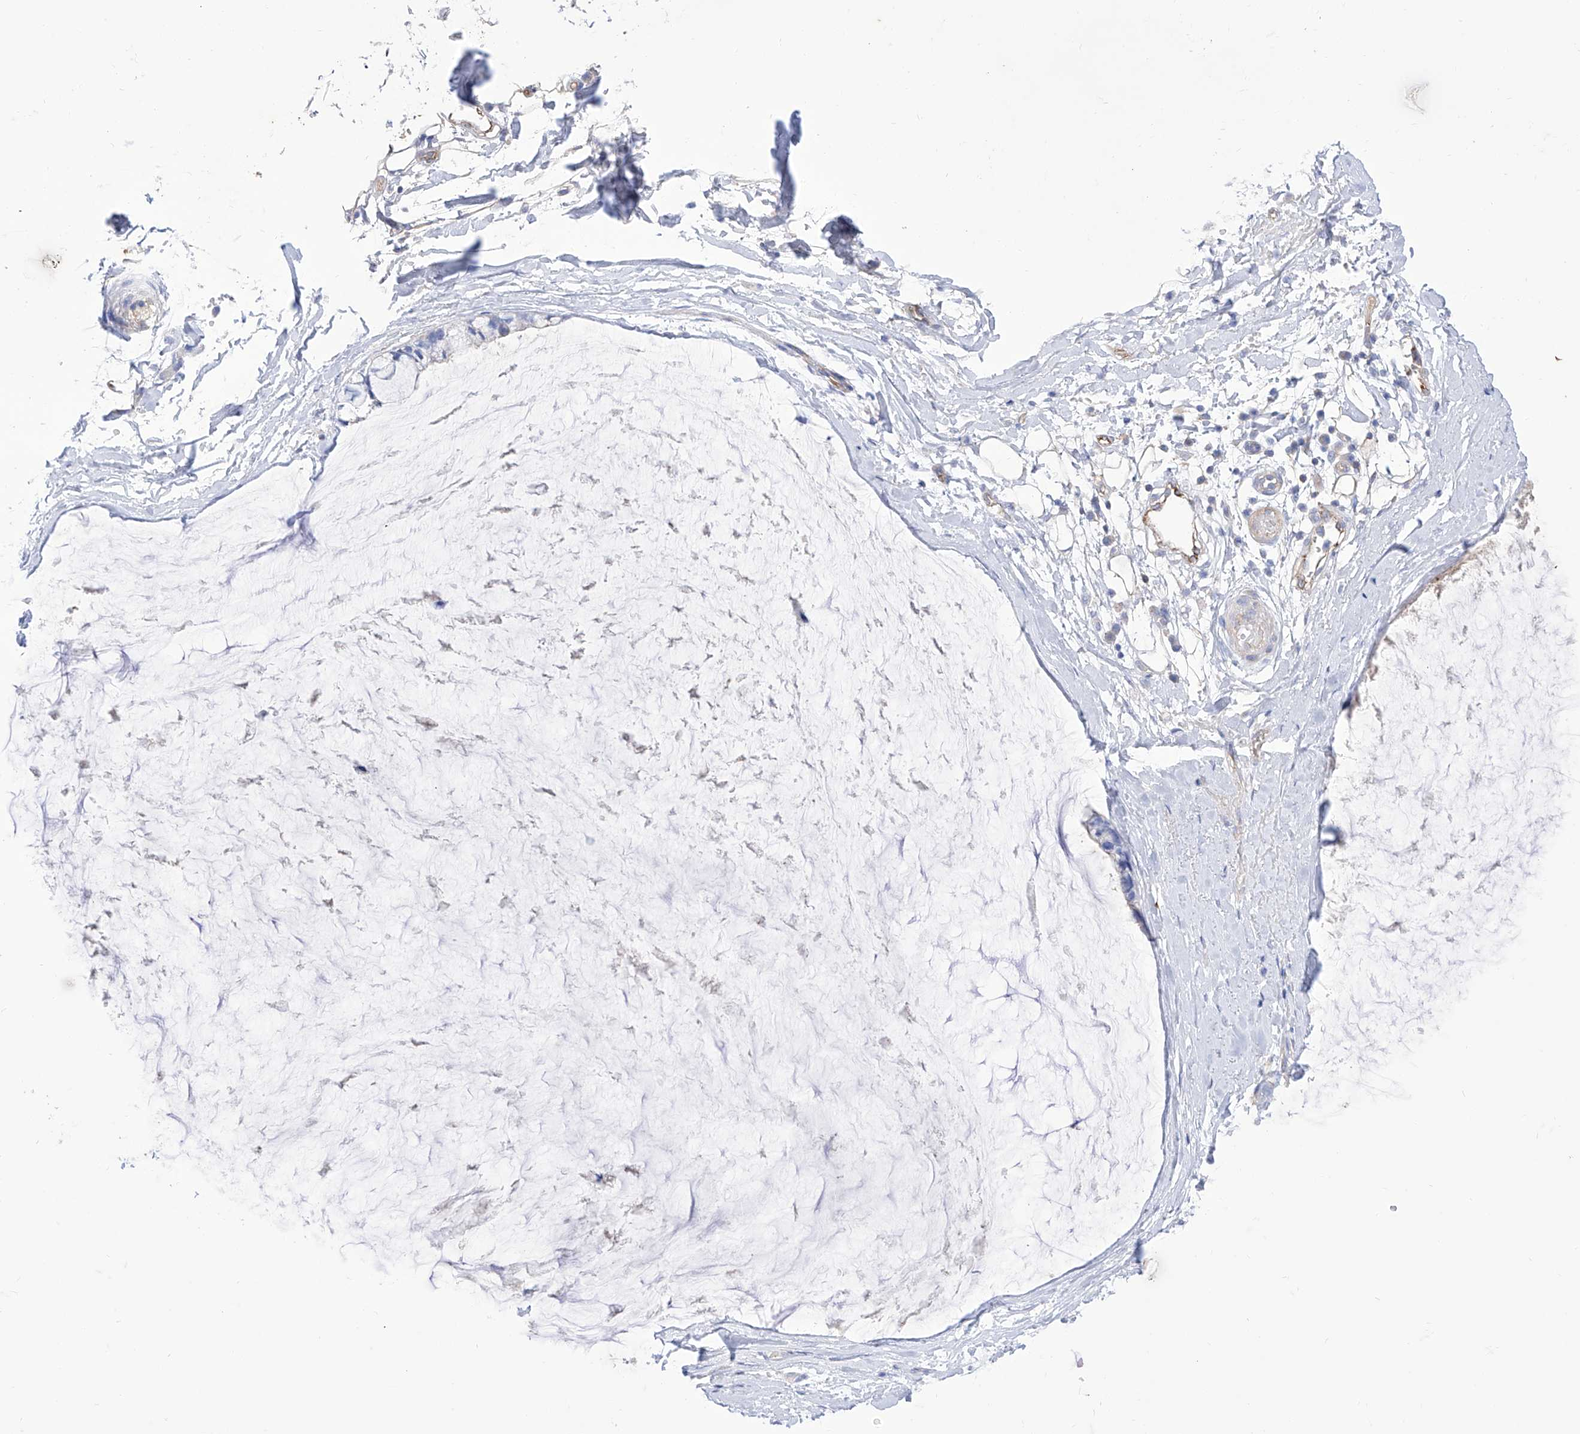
{"staining": {"intensity": "negative", "quantity": "none", "location": "none"}, "tissue": "ovarian cancer", "cell_type": "Tumor cells", "image_type": "cancer", "snomed": [{"axis": "morphology", "description": "Cystadenocarcinoma, mucinous, NOS"}, {"axis": "topography", "description": "Ovary"}], "caption": "Protein analysis of ovarian cancer exhibits no significant staining in tumor cells. (DAB (3,3'-diaminobenzidine) immunohistochemistry with hematoxylin counter stain).", "gene": "C1orf74", "patient": {"sex": "female", "age": 39}}